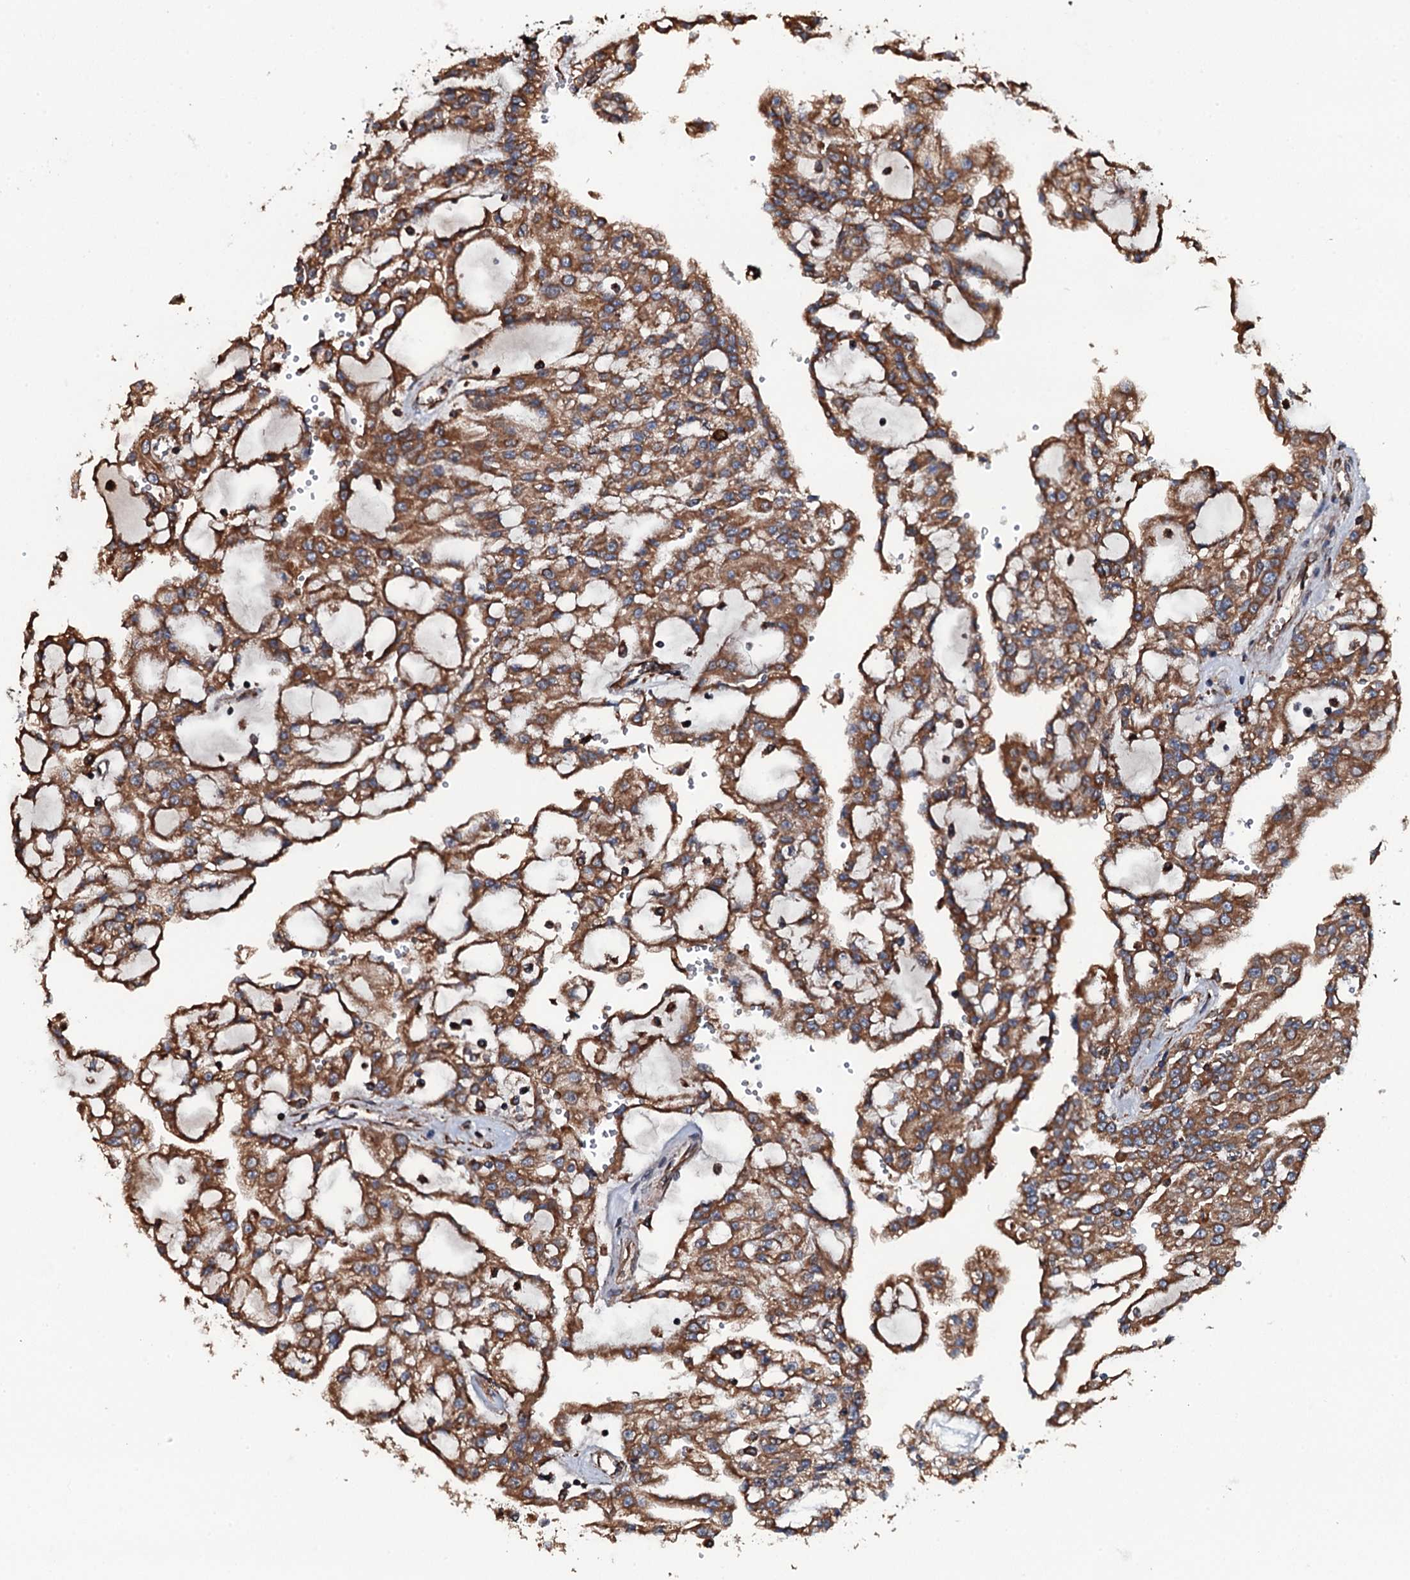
{"staining": {"intensity": "moderate", "quantity": ">75%", "location": "cytoplasmic/membranous"}, "tissue": "renal cancer", "cell_type": "Tumor cells", "image_type": "cancer", "snomed": [{"axis": "morphology", "description": "Adenocarcinoma, NOS"}, {"axis": "topography", "description": "Kidney"}], "caption": "Adenocarcinoma (renal) stained with DAB (3,3'-diaminobenzidine) immunohistochemistry (IHC) shows medium levels of moderate cytoplasmic/membranous expression in about >75% of tumor cells.", "gene": "RAB12", "patient": {"sex": "male", "age": 63}}